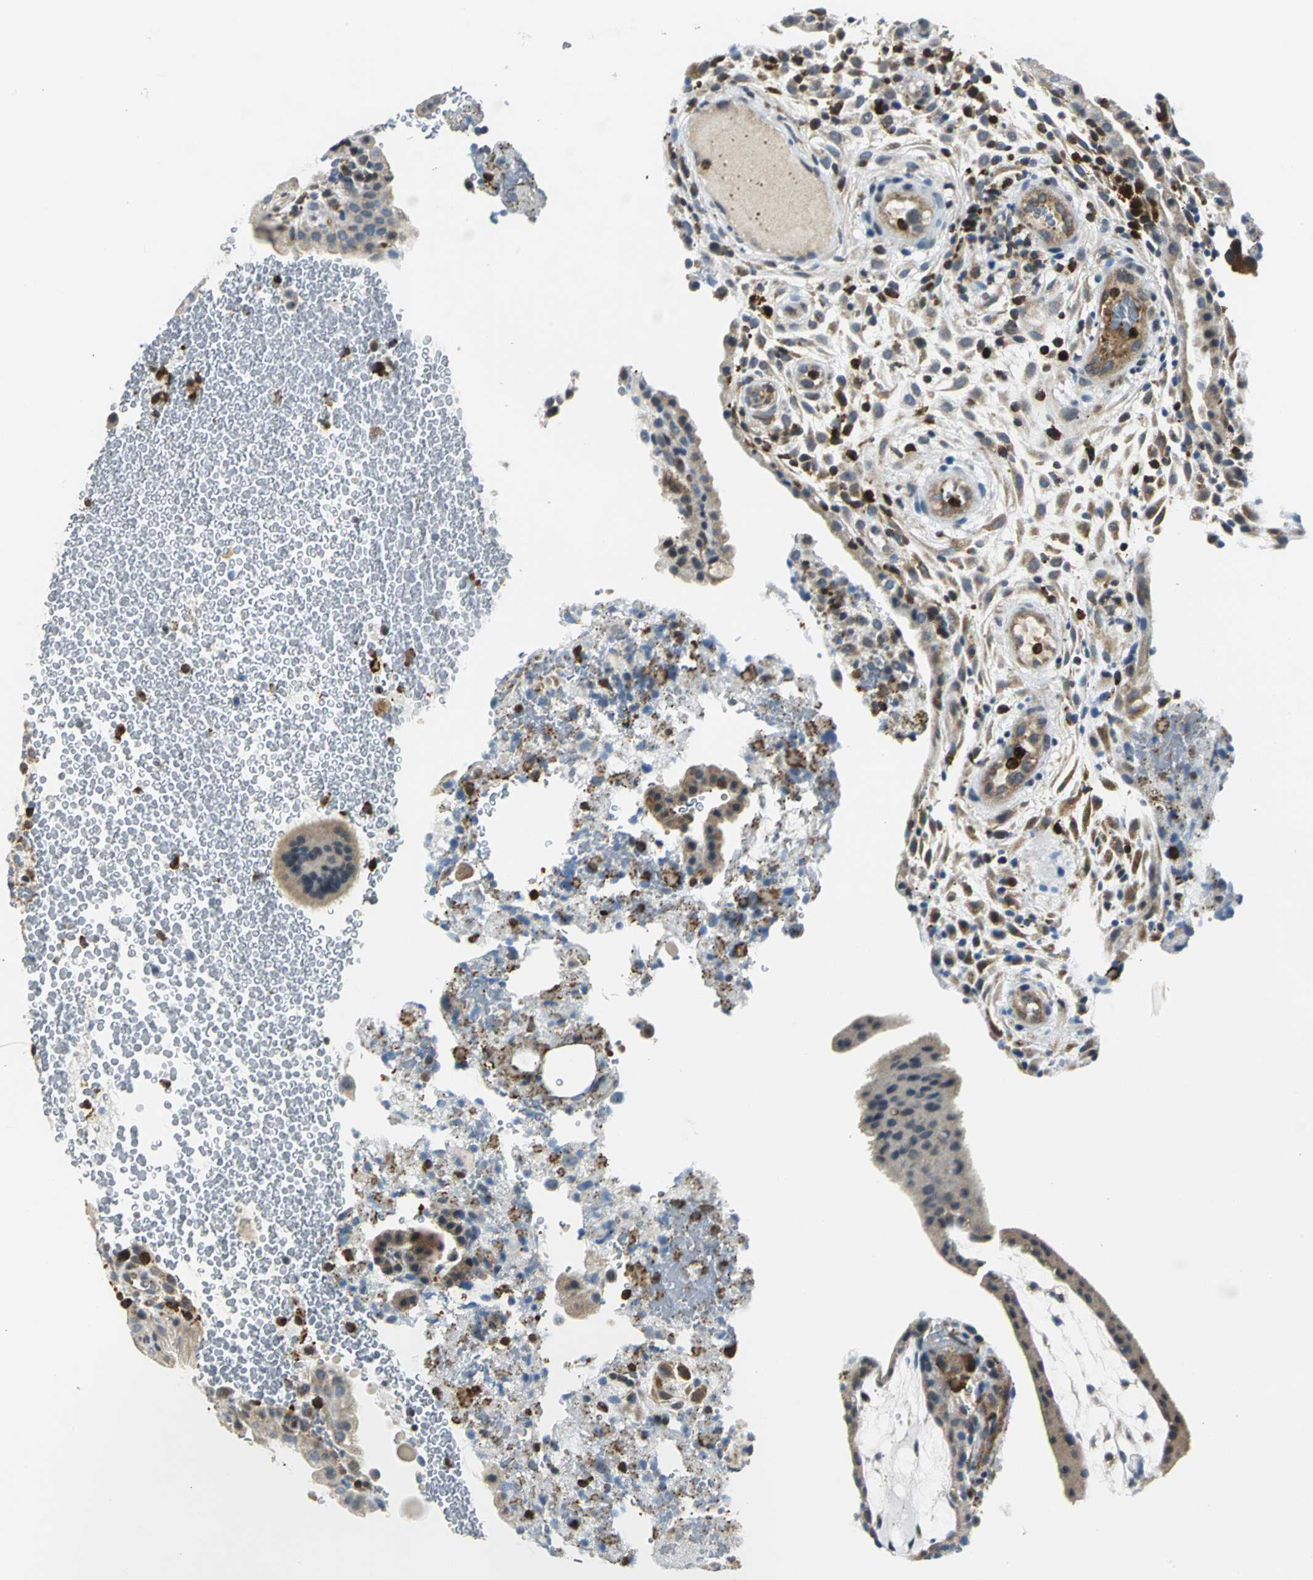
{"staining": {"intensity": "weak", "quantity": "25%-75%", "location": "cytoplasmic/membranous"}, "tissue": "placenta", "cell_type": "Decidual cells", "image_type": "normal", "snomed": [{"axis": "morphology", "description": "Normal tissue, NOS"}, {"axis": "topography", "description": "Placenta"}], "caption": "Placenta stained with IHC shows weak cytoplasmic/membranous staining in about 25%-75% of decidual cells. The staining is performed using DAB brown chromogen to label protein expression. The nuclei are counter-stained blue using hematoxylin.", "gene": "USP40", "patient": {"sex": "female", "age": 19}}